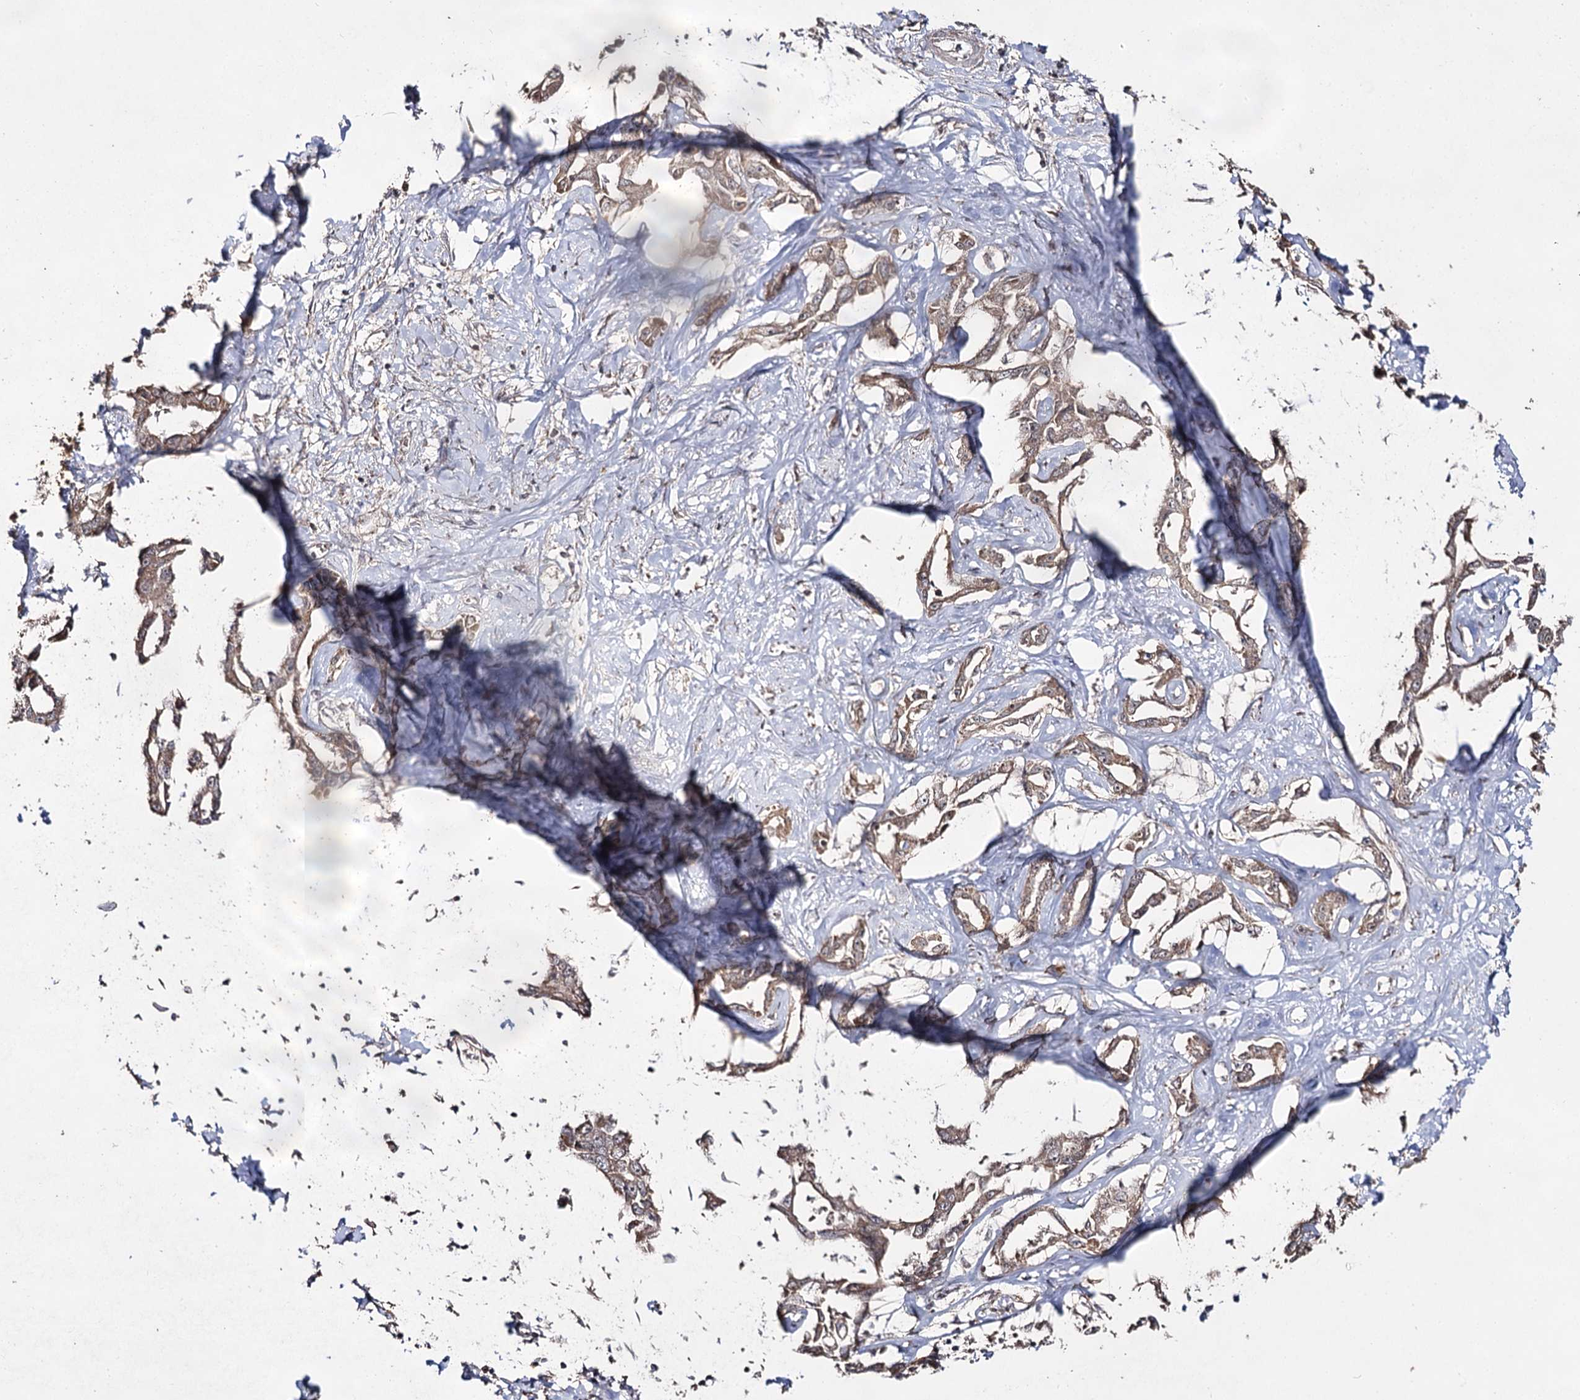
{"staining": {"intensity": "weak", "quantity": ">75%", "location": "cytoplasmic/membranous"}, "tissue": "liver cancer", "cell_type": "Tumor cells", "image_type": "cancer", "snomed": [{"axis": "morphology", "description": "Cholangiocarcinoma"}, {"axis": "topography", "description": "Liver"}], "caption": "Immunohistochemistry (IHC) (DAB (3,3'-diaminobenzidine)) staining of human cholangiocarcinoma (liver) reveals weak cytoplasmic/membranous protein expression in approximately >75% of tumor cells. The protein is stained brown, and the nuclei are stained in blue (DAB IHC with brightfield microscopy, high magnification).", "gene": "ACTR6", "patient": {"sex": "male", "age": 59}}